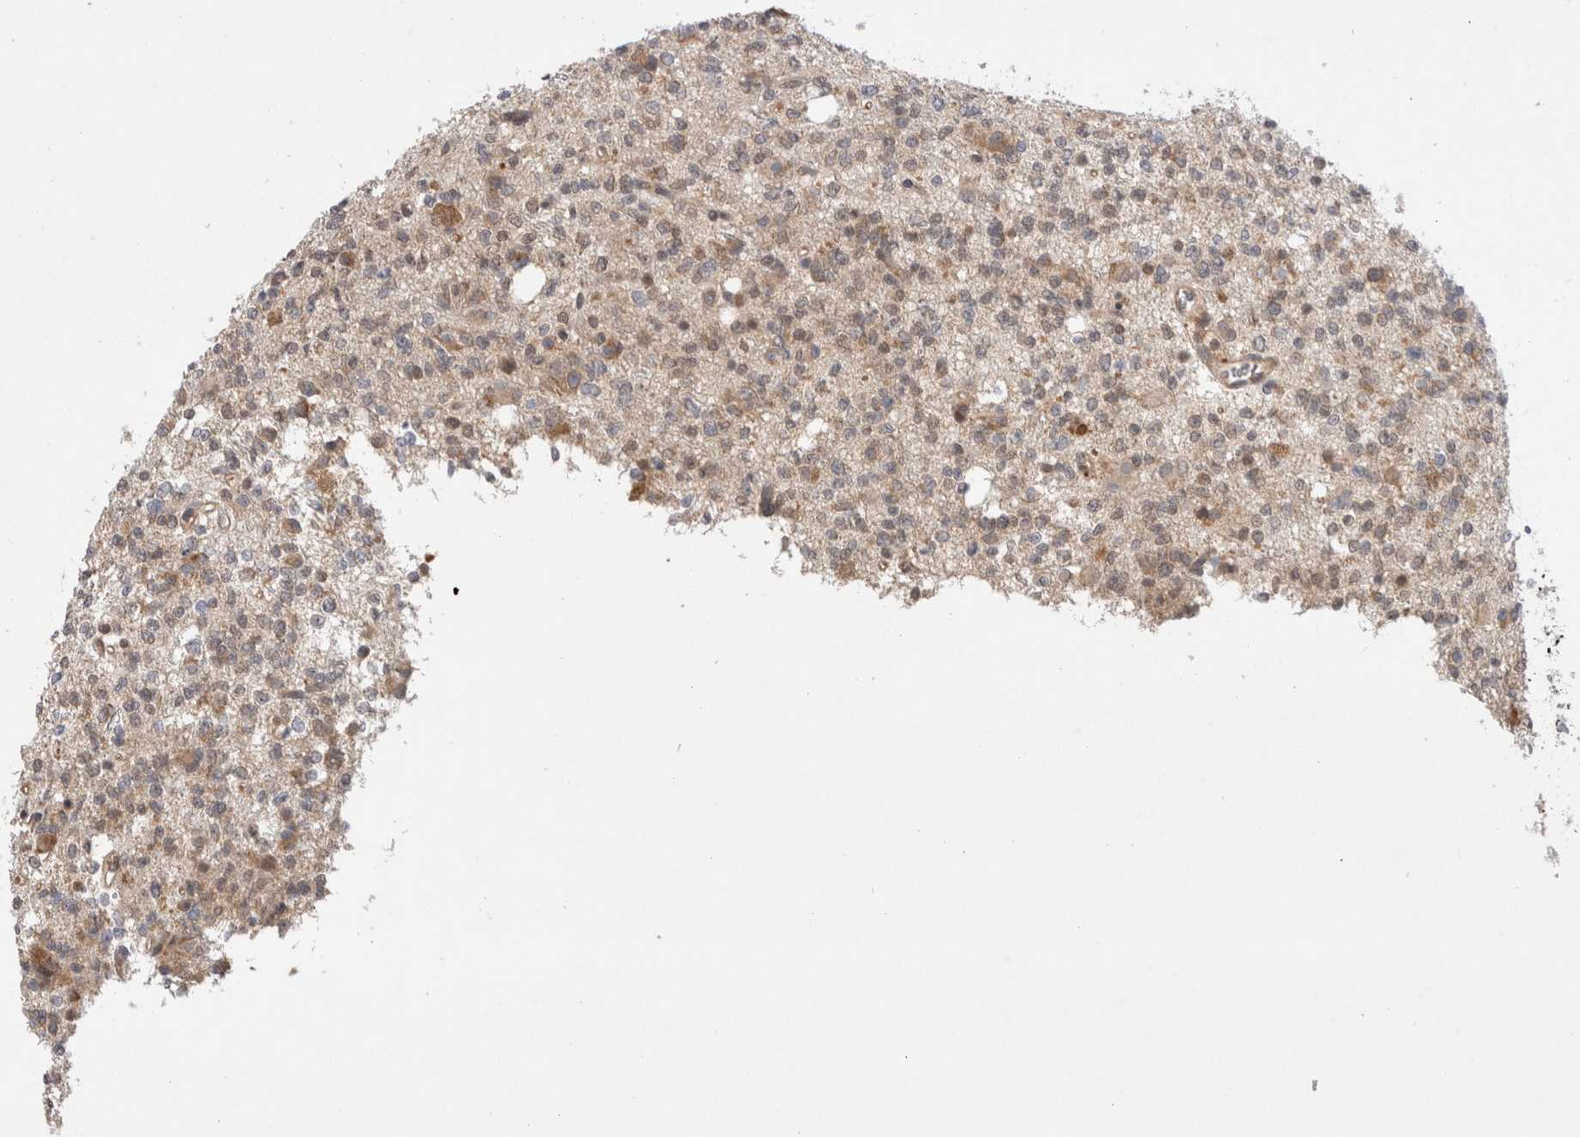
{"staining": {"intensity": "moderate", "quantity": "25%-75%", "location": "cytoplasmic/membranous"}, "tissue": "glioma", "cell_type": "Tumor cells", "image_type": "cancer", "snomed": [{"axis": "morphology", "description": "Glioma, malignant, High grade"}, {"axis": "topography", "description": "Brain"}], "caption": "Immunohistochemical staining of human glioma exhibits medium levels of moderate cytoplasmic/membranous expression in about 25%-75% of tumor cells. The protein is stained brown, and the nuclei are stained in blue (DAB (3,3'-diaminobenzidine) IHC with brightfield microscopy, high magnification).", "gene": "EIF3E", "patient": {"sex": "female", "age": 62}}